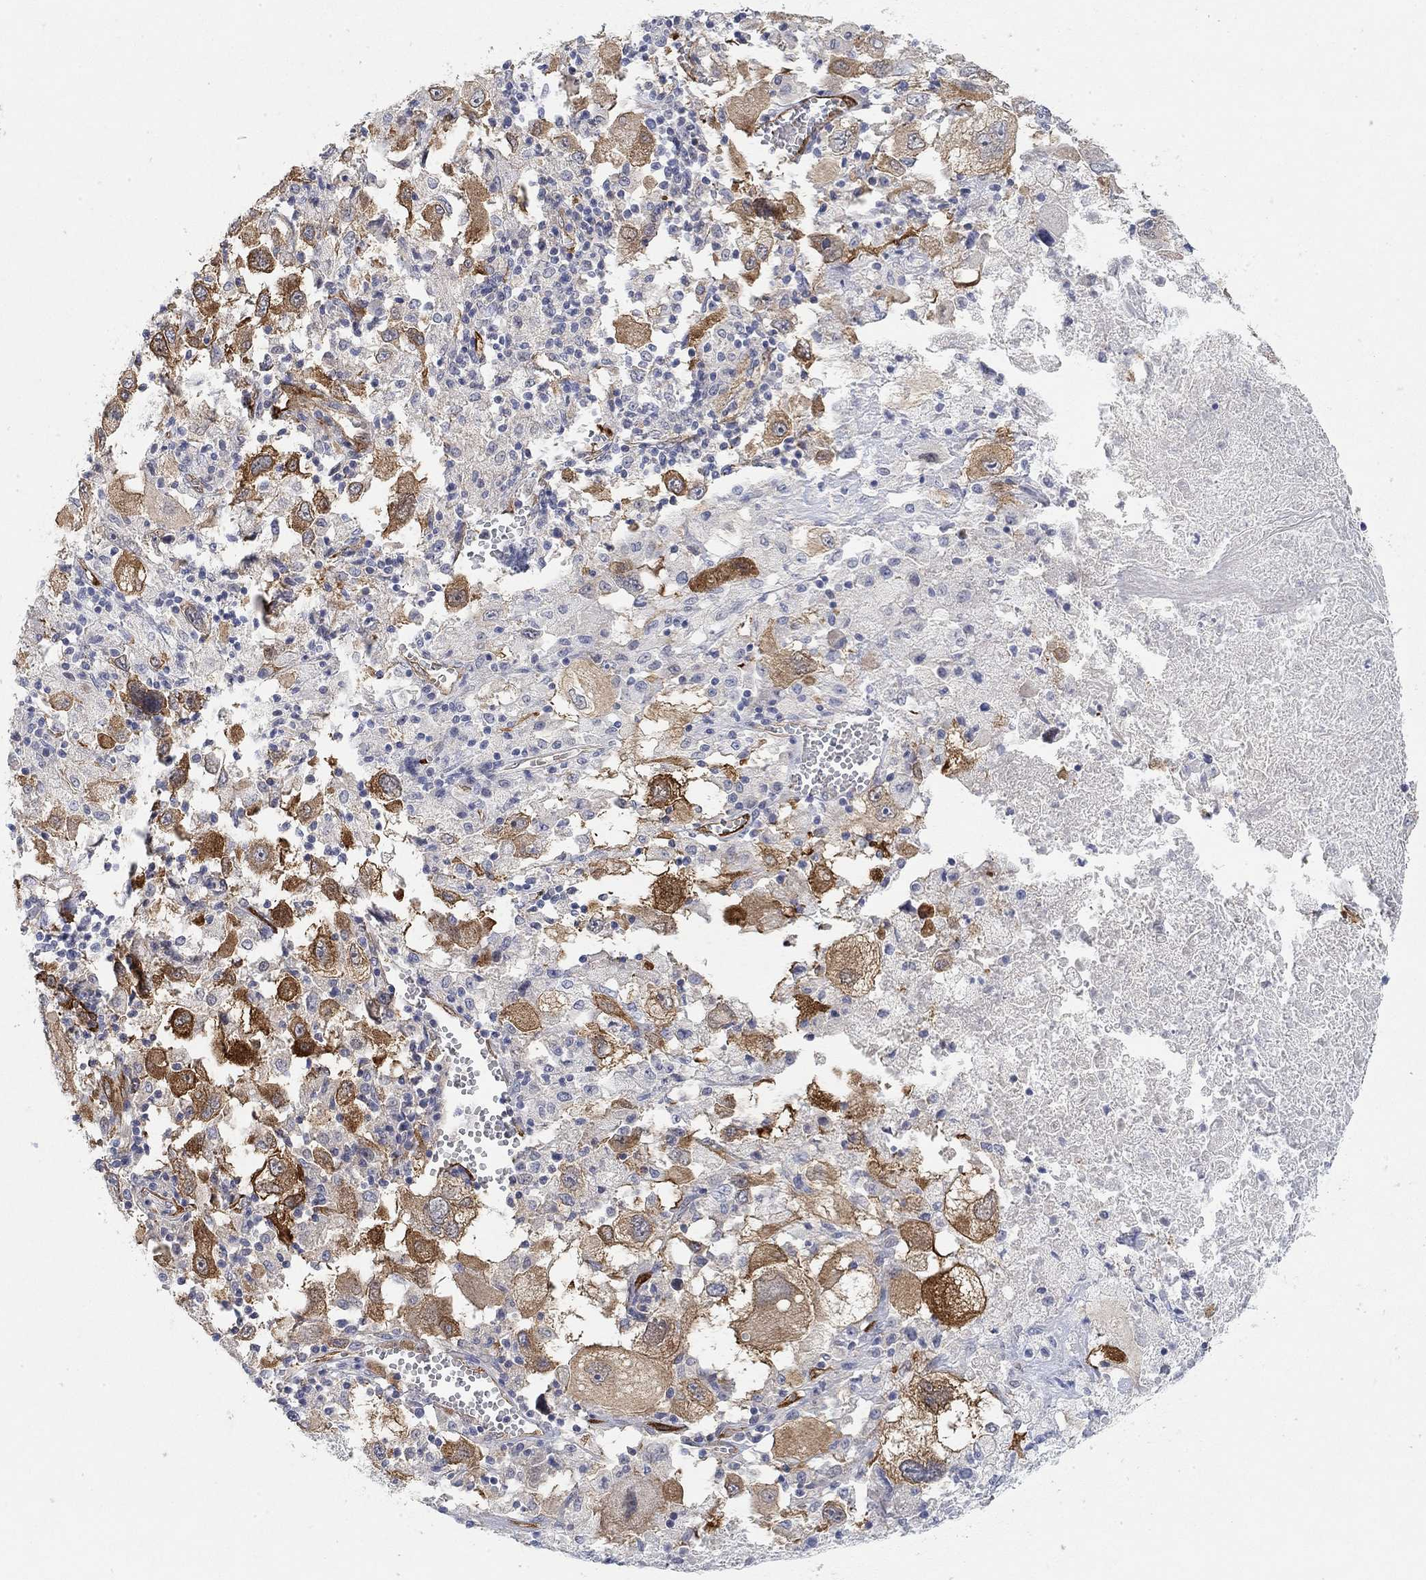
{"staining": {"intensity": "negative", "quantity": "none", "location": "none"}, "tissue": "melanoma", "cell_type": "Tumor cells", "image_type": "cancer", "snomed": [{"axis": "morphology", "description": "Malignant melanoma, Metastatic site"}, {"axis": "topography", "description": "Soft tissue"}], "caption": "The immunohistochemistry micrograph has no significant expression in tumor cells of melanoma tissue.", "gene": "VAT1L", "patient": {"sex": "male", "age": 50}}